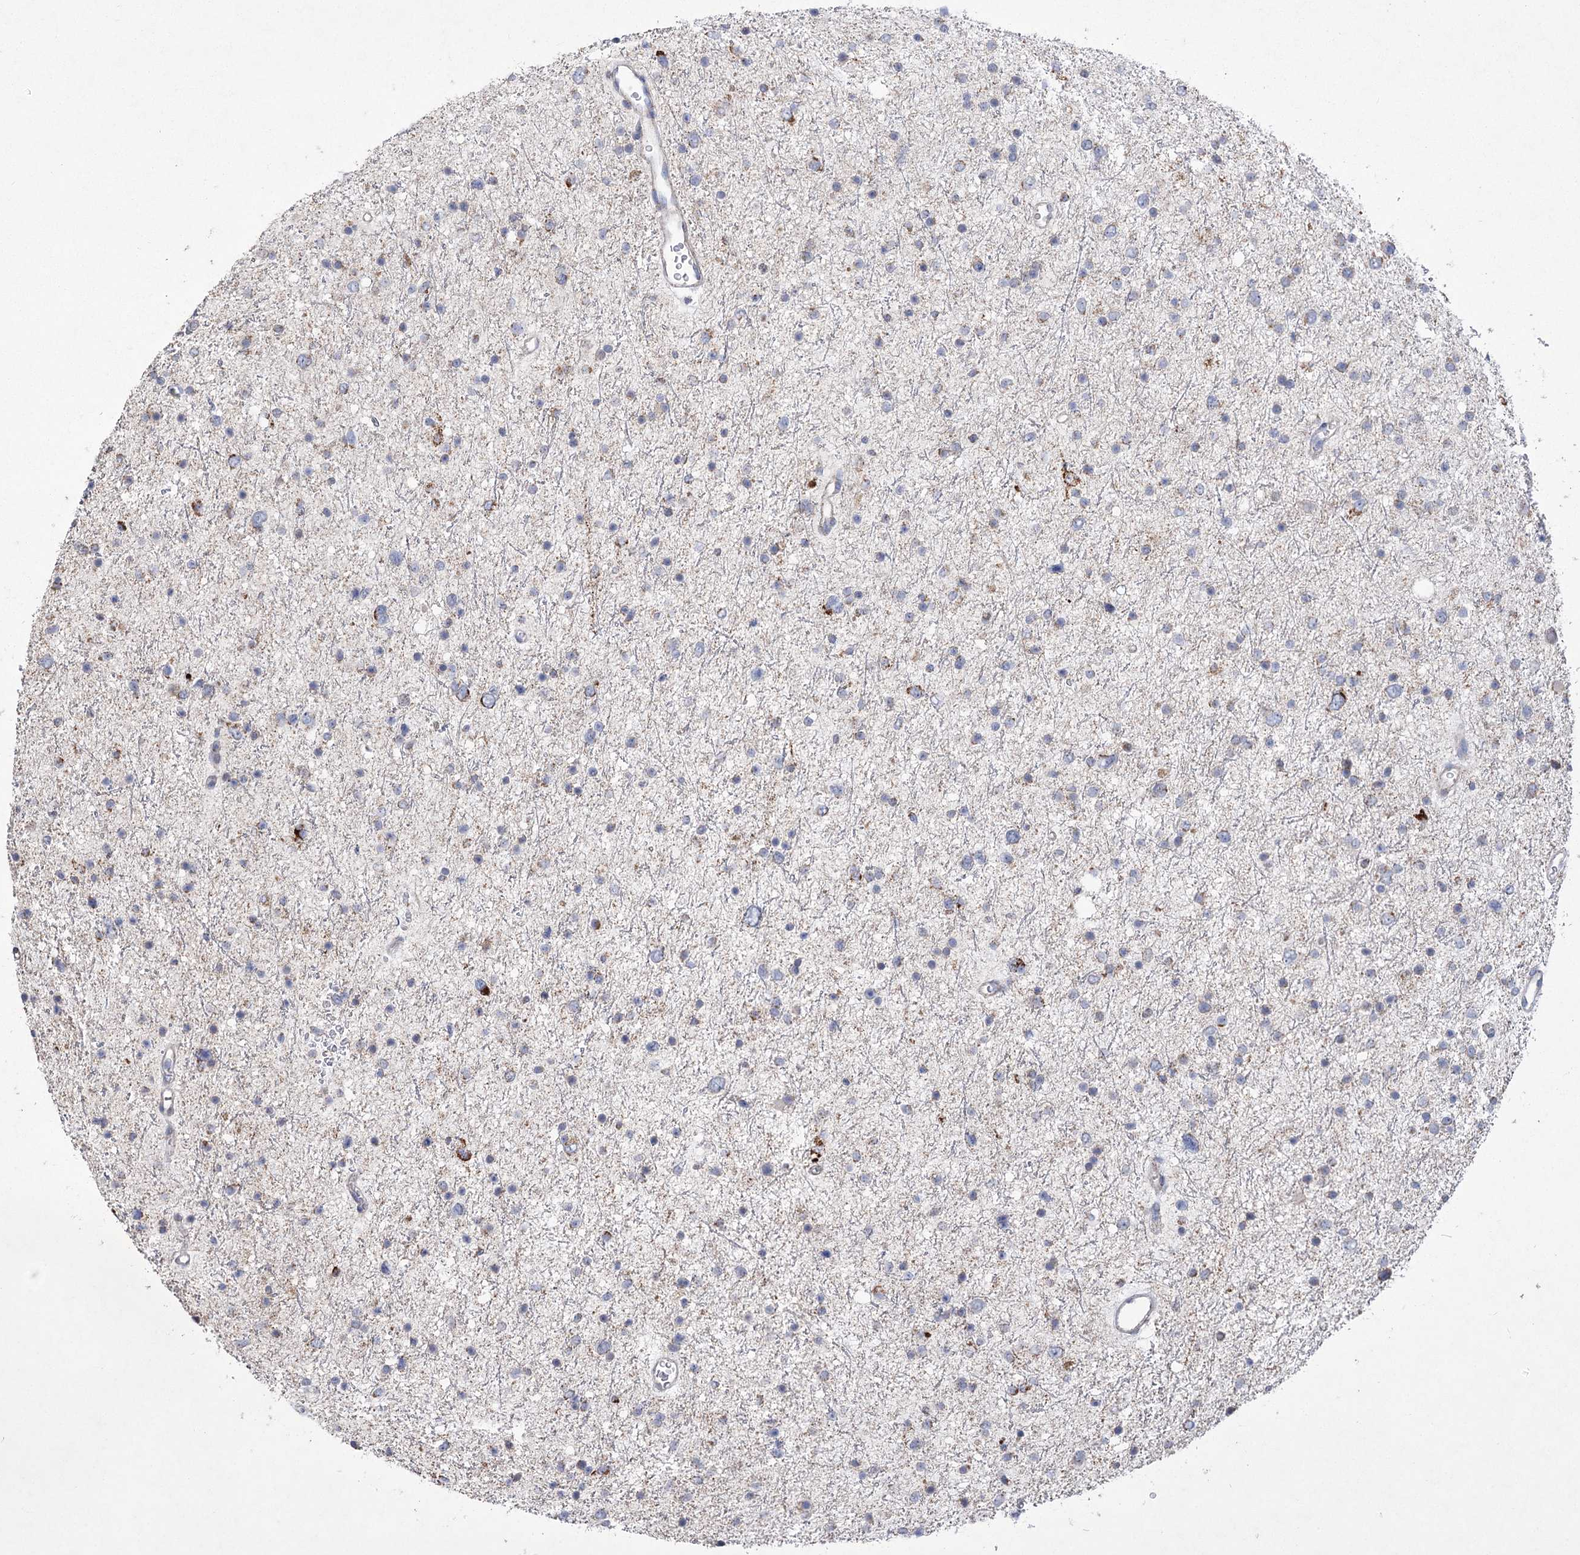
{"staining": {"intensity": "negative", "quantity": "none", "location": "none"}, "tissue": "glioma", "cell_type": "Tumor cells", "image_type": "cancer", "snomed": [{"axis": "morphology", "description": "Glioma, malignant, Low grade"}, {"axis": "topography", "description": "Brain"}], "caption": "Immunohistochemical staining of malignant glioma (low-grade) reveals no significant positivity in tumor cells.", "gene": "PDHB", "patient": {"sex": "female", "age": 37}}